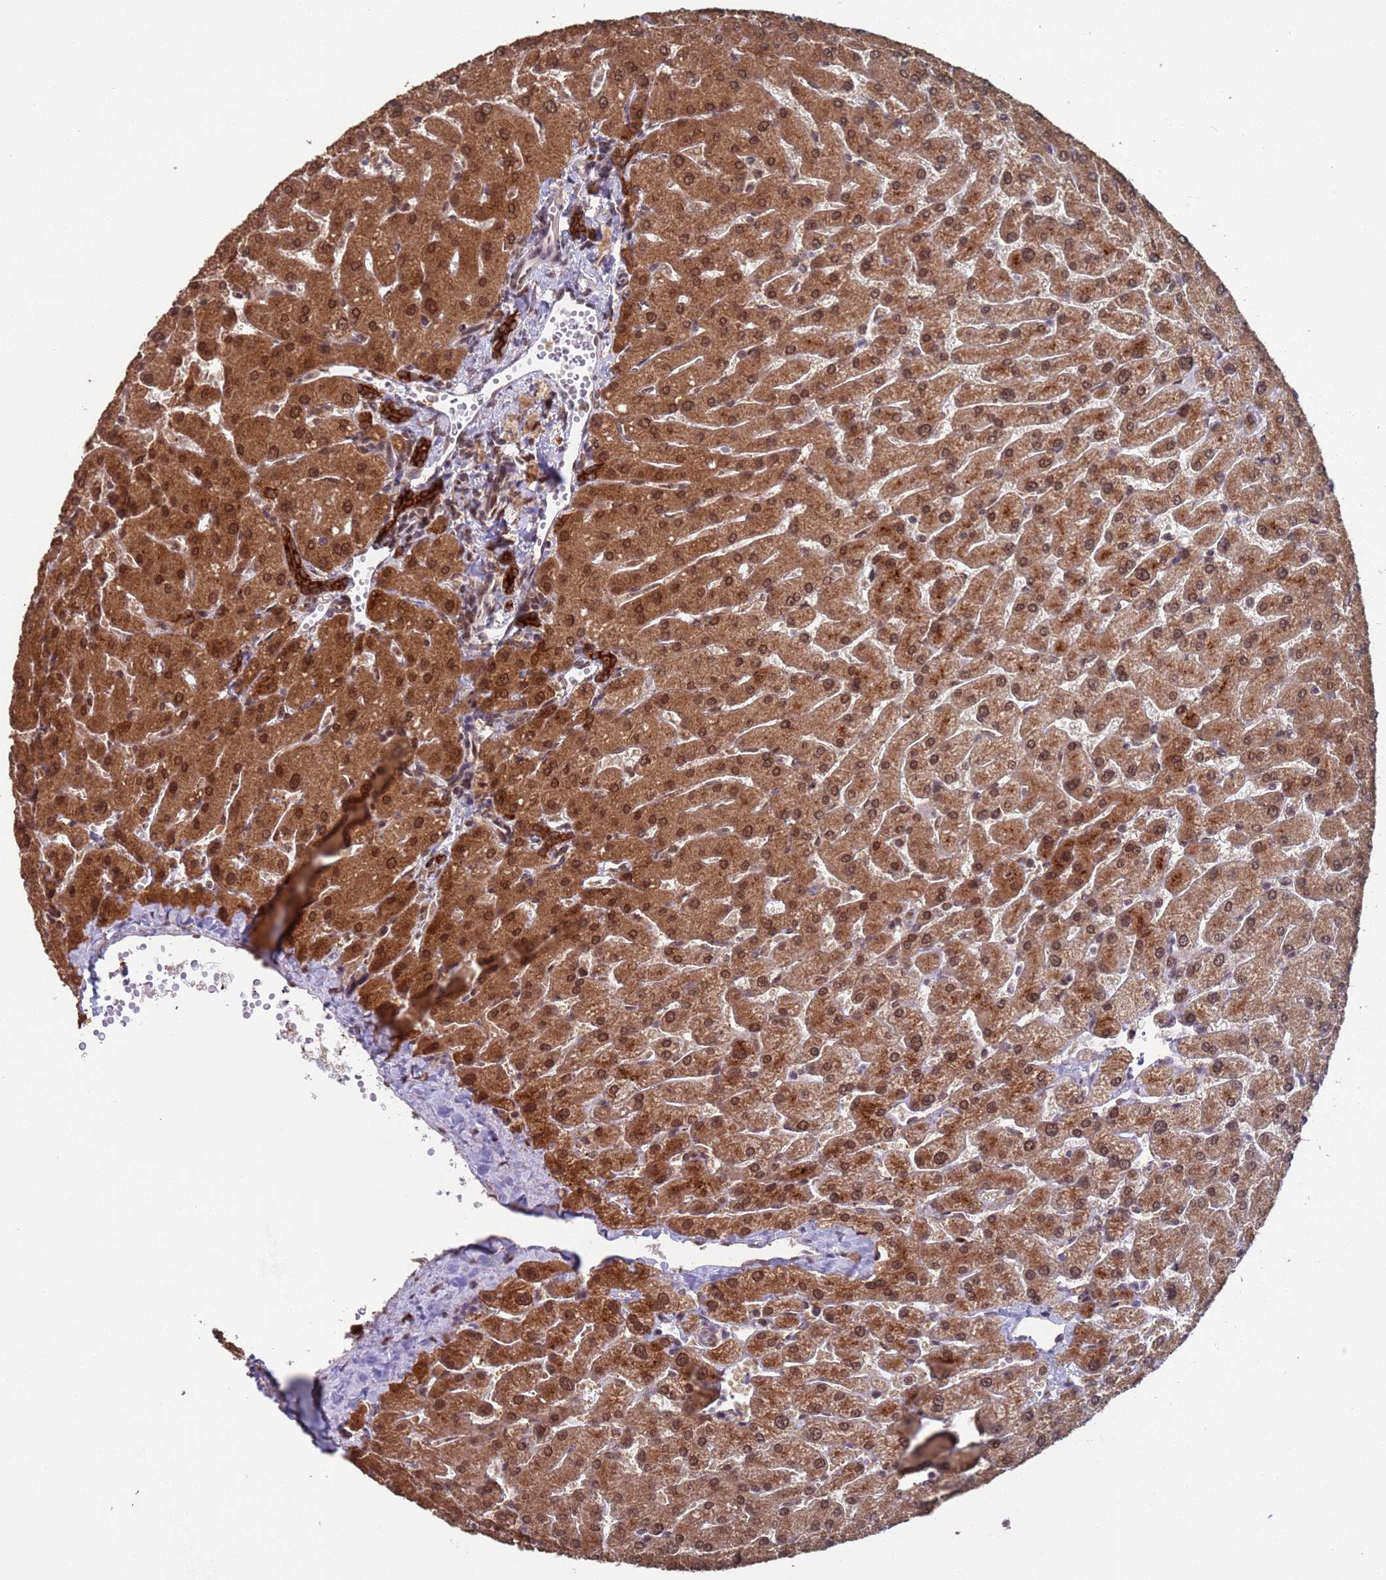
{"staining": {"intensity": "strong", "quantity": "25%-75%", "location": "cytoplasmic/membranous"}, "tissue": "liver", "cell_type": "Cholangiocytes", "image_type": "normal", "snomed": [{"axis": "morphology", "description": "Normal tissue, NOS"}, {"axis": "topography", "description": "Liver"}], "caption": "Immunohistochemistry (IHC) (DAB) staining of benign human liver displays strong cytoplasmic/membranous protein expression in approximately 25%-75% of cholangiocytes.", "gene": "FUBP3", "patient": {"sex": "male", "age": 55}}